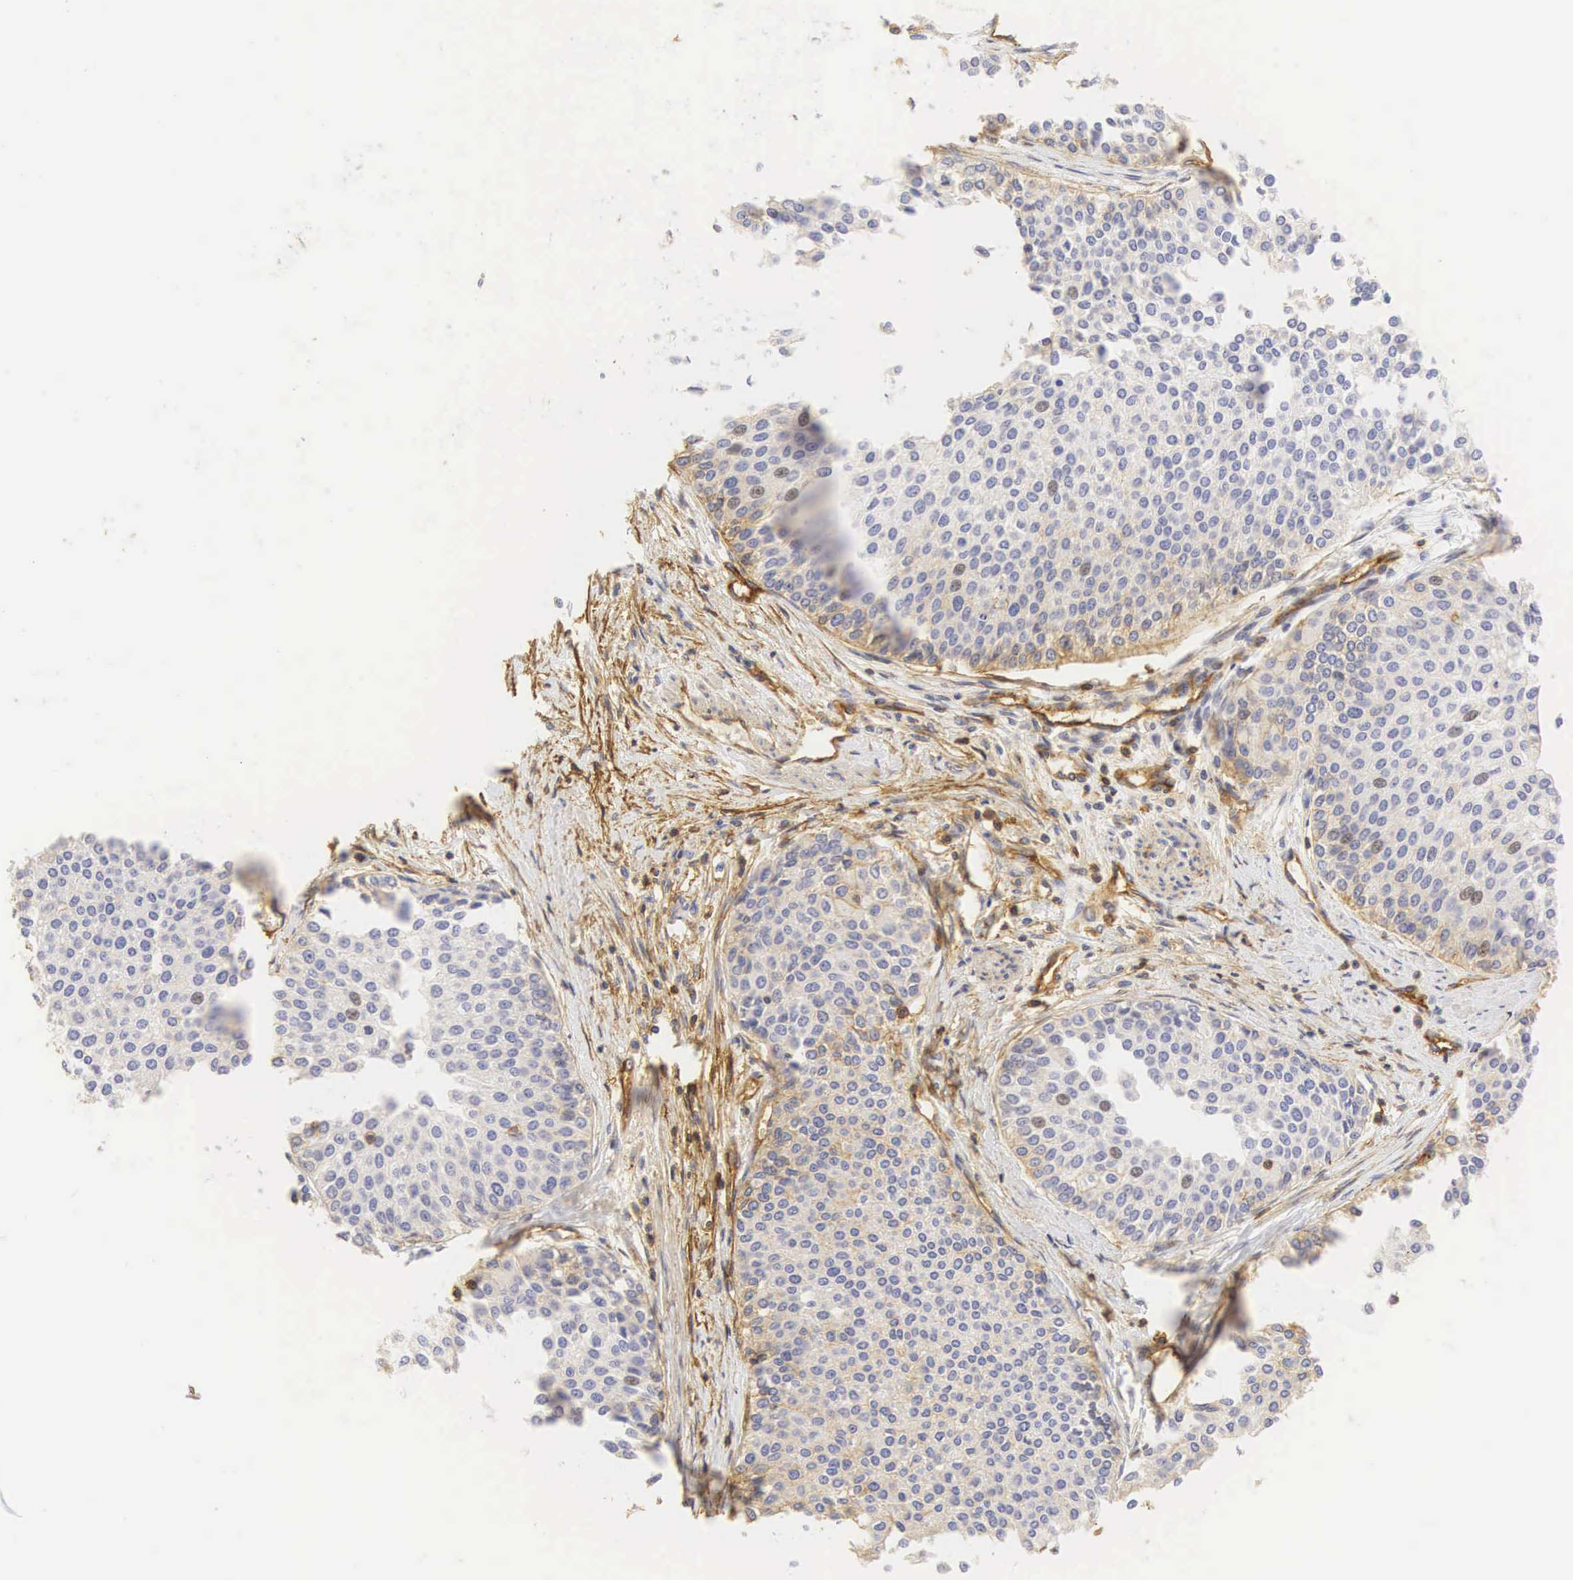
{"staining": {"intensity": "weak", "quantity": "<25%", "location": "cytoplasmic/membranous"}, "tissue": "urothelial cancer", "cell_type": "Tumor cells", "image_type": "cancer", "snomed": [{"axis": "morphology", "description": "Urothelial carcinoma, Low grade"}, {"axis": "topography", "description": "Urinary bladder"}], "caption": "IHC image of human urothelial cancer stained for a protein (brown), which shows no positivity in tumor cells.", "gene": "CD99", "patient": {"sex": "female", "age": 73}}